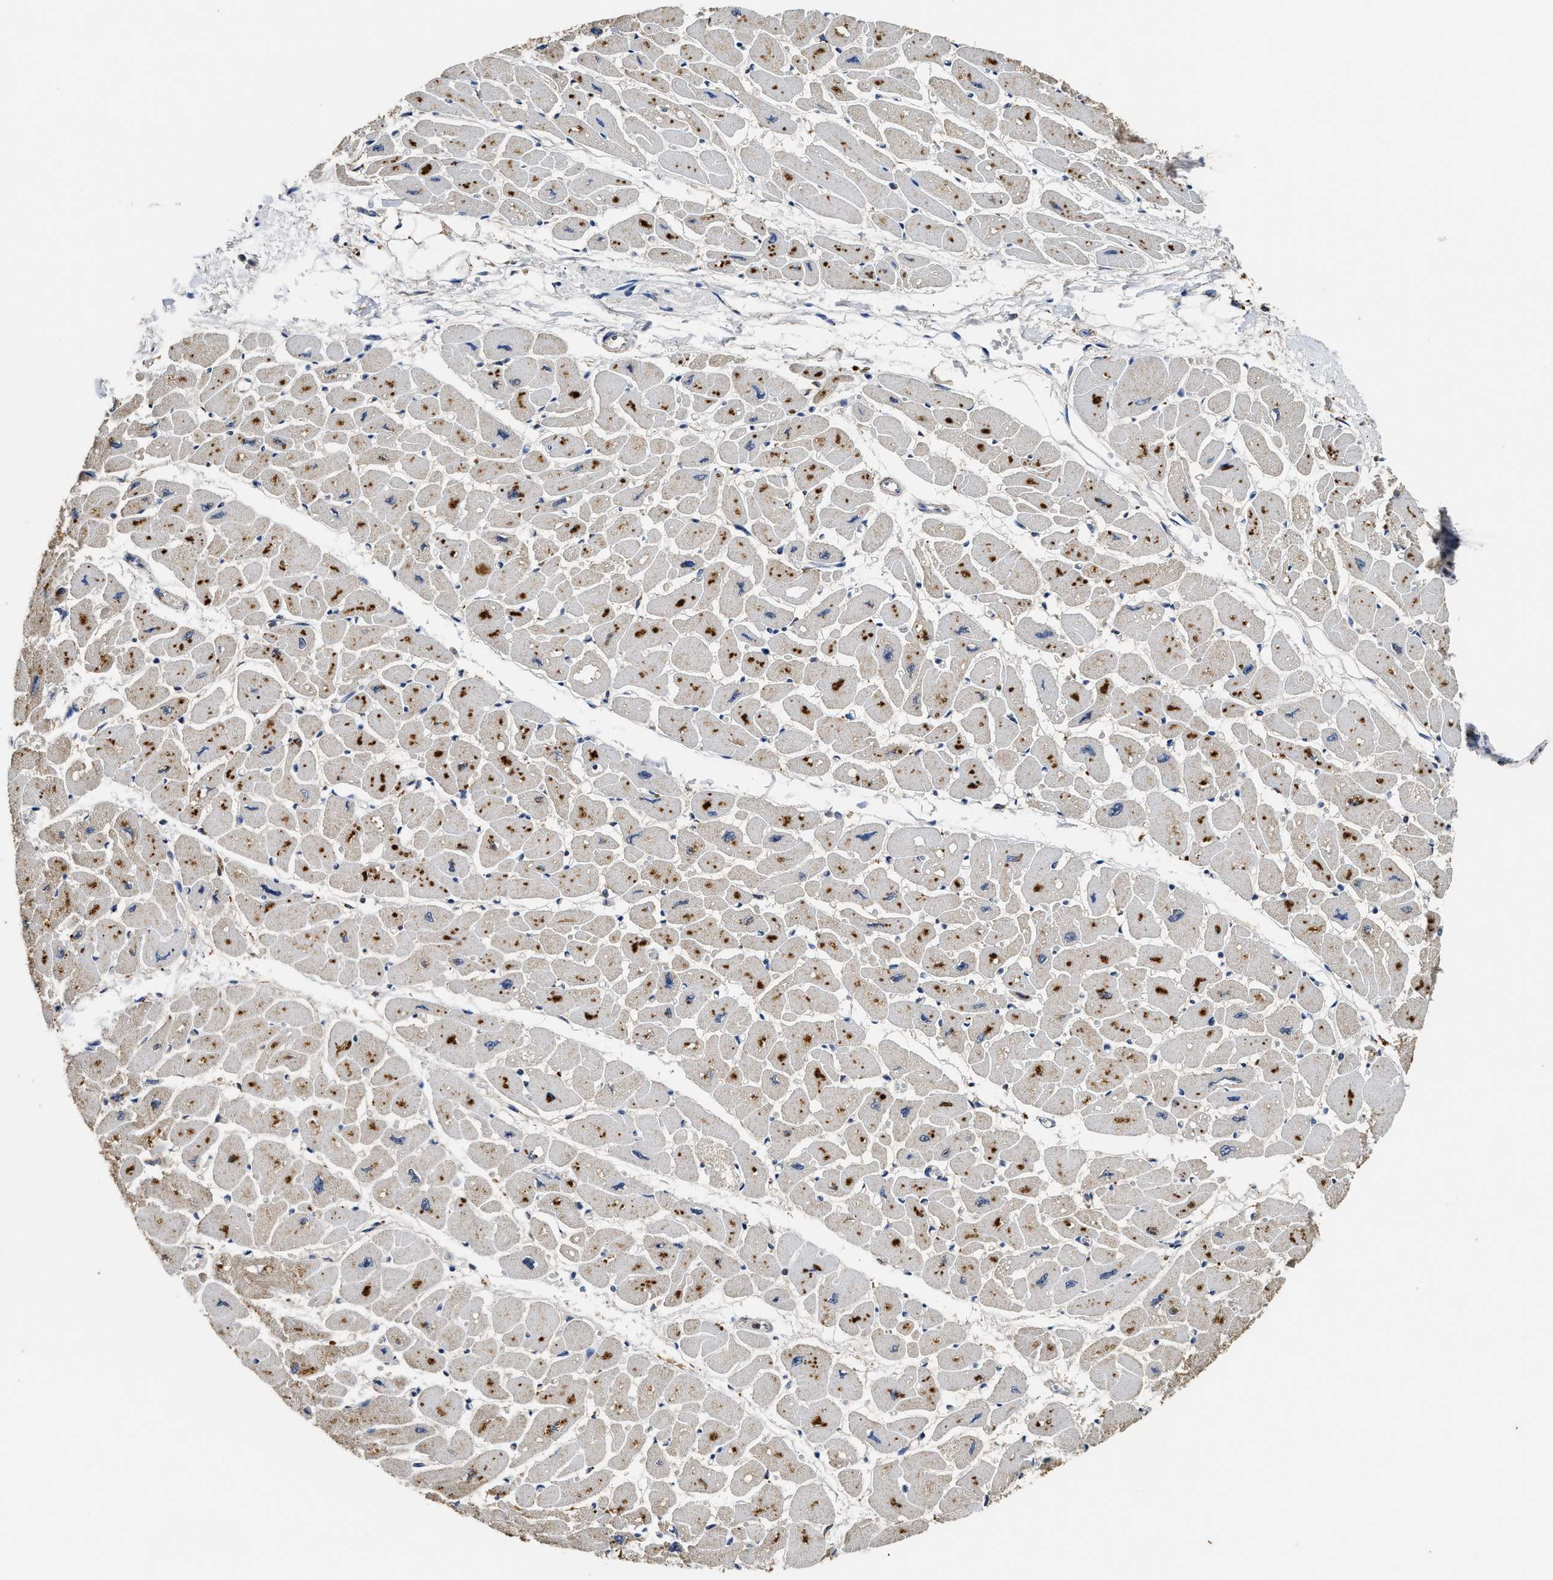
{"staining": {"intensity": "moderate", "quantity": "25%-75%", "location": "cytoplasmic/membranous"}, "tissue": "heart muscle", "cell_type": "Cardiomyocytes", "image_type": "normal", "snomed": [{"axis": "morphology", "description": "Normal tissue, NOS"}, {"axis": "topography", "description": "Heart"}], "caption": "A medium amount of moderate cytoplasmic/membranous staining is present in approximately 25%-75% of cardiomyocytes in normal heart muscle.", "gene": "CTNNA1", "patient": {"sex": "female", "age": 54}}